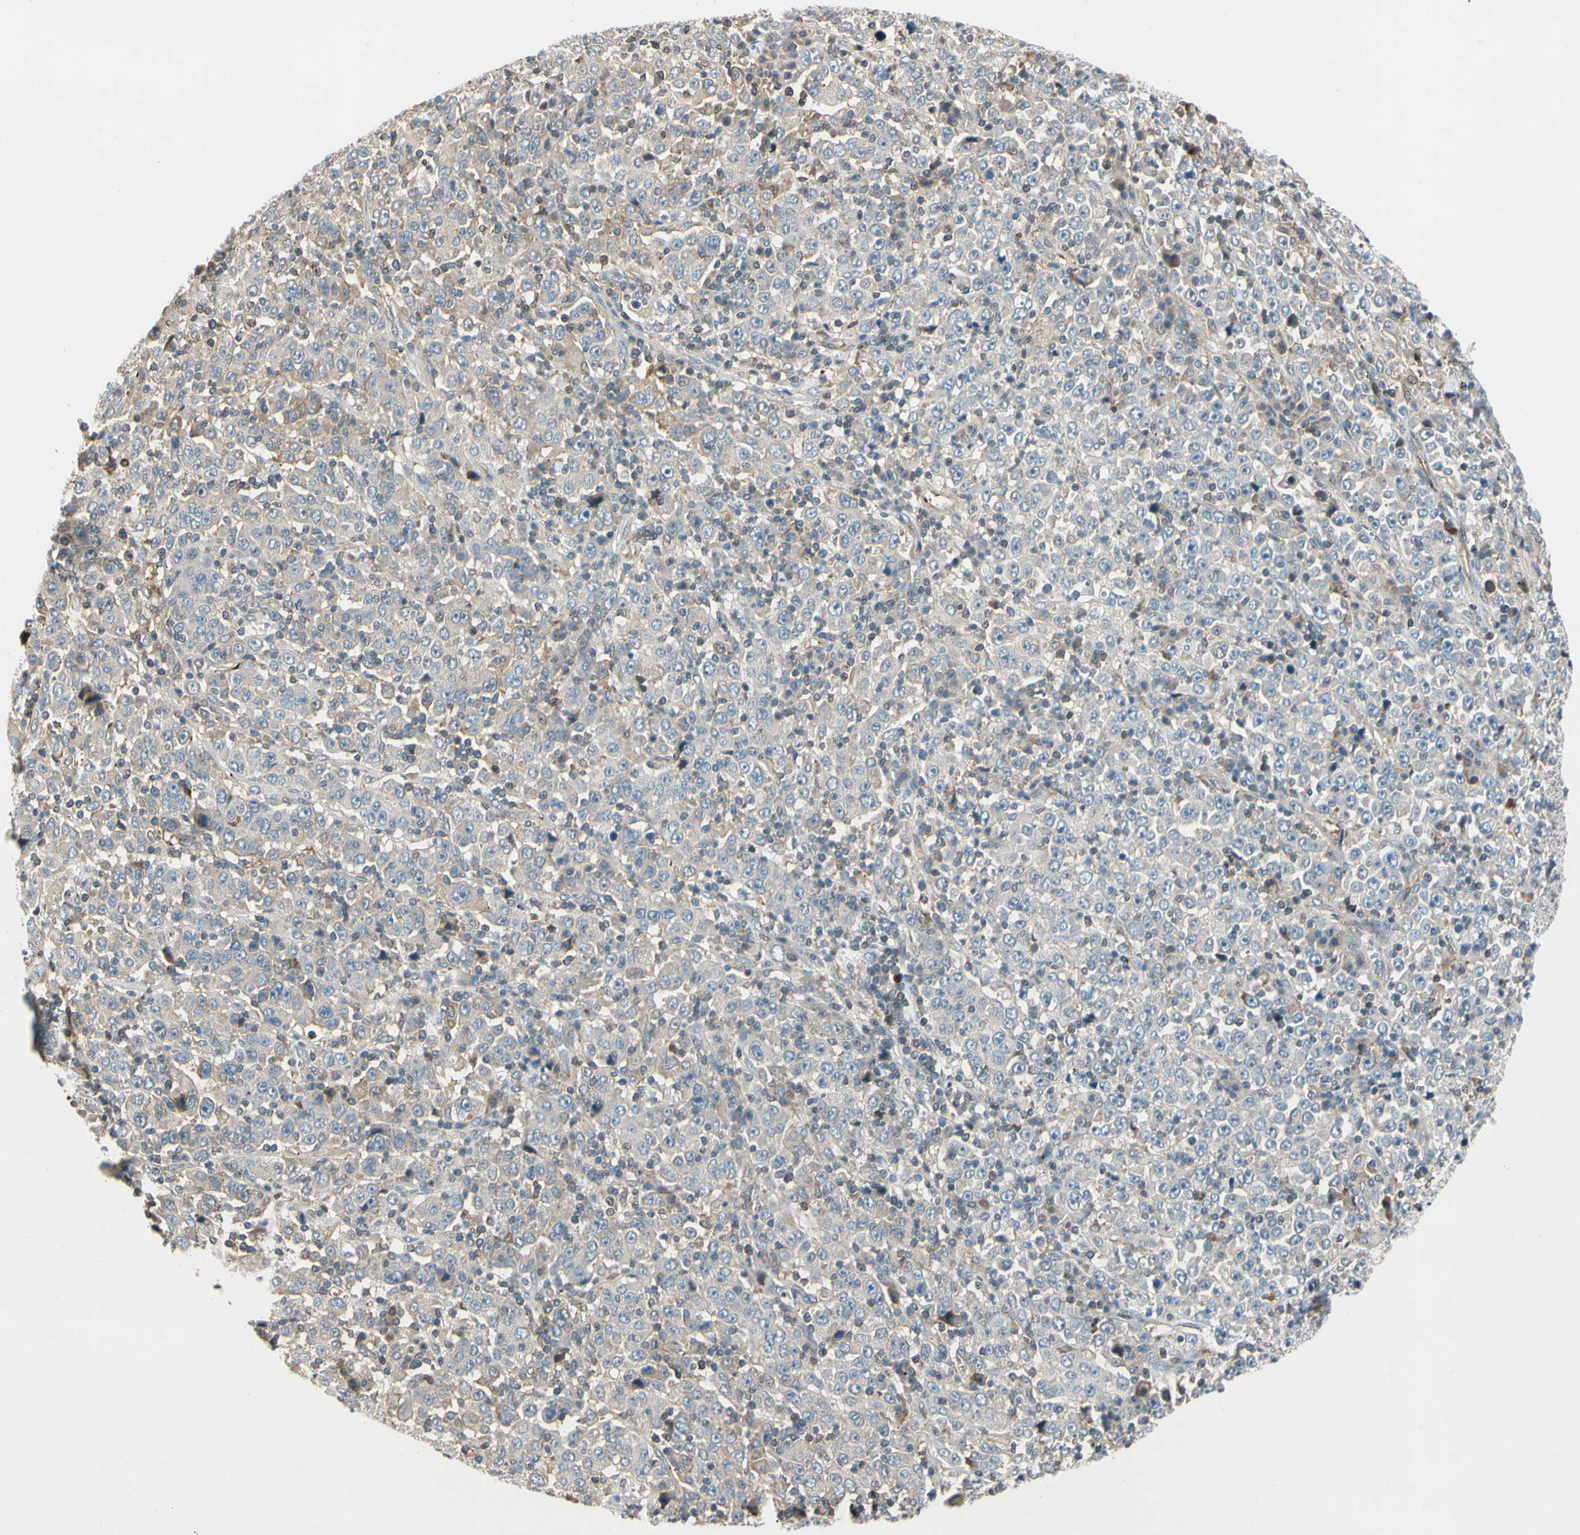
{"staining": {"intensity": "weak", "quantity": ">75%", "location": "cytoplasmic/membranous"}, "tissue": "stomach cancer", "cell_type": "Tumor cells", "image_type": "cancer", "snomed": [{"axis": "morphology", "description": "Normal tissue, NOS"}, {"axis": "morphology", "description": "Adenocarcinoma, NOS"}, {"axis": "topography", "description": "Stomach, upper"}, {"axis": "topography", "description": "Stomach"}], "caption": "A micrograph showing weak cytoplasmic/membranous expression in about >75% of tumor cells in stomach cancer, as visualized by brown immunohistochemical staining.", "gene": "CDH6", "patient": {"sex": "male", "age": 59}}